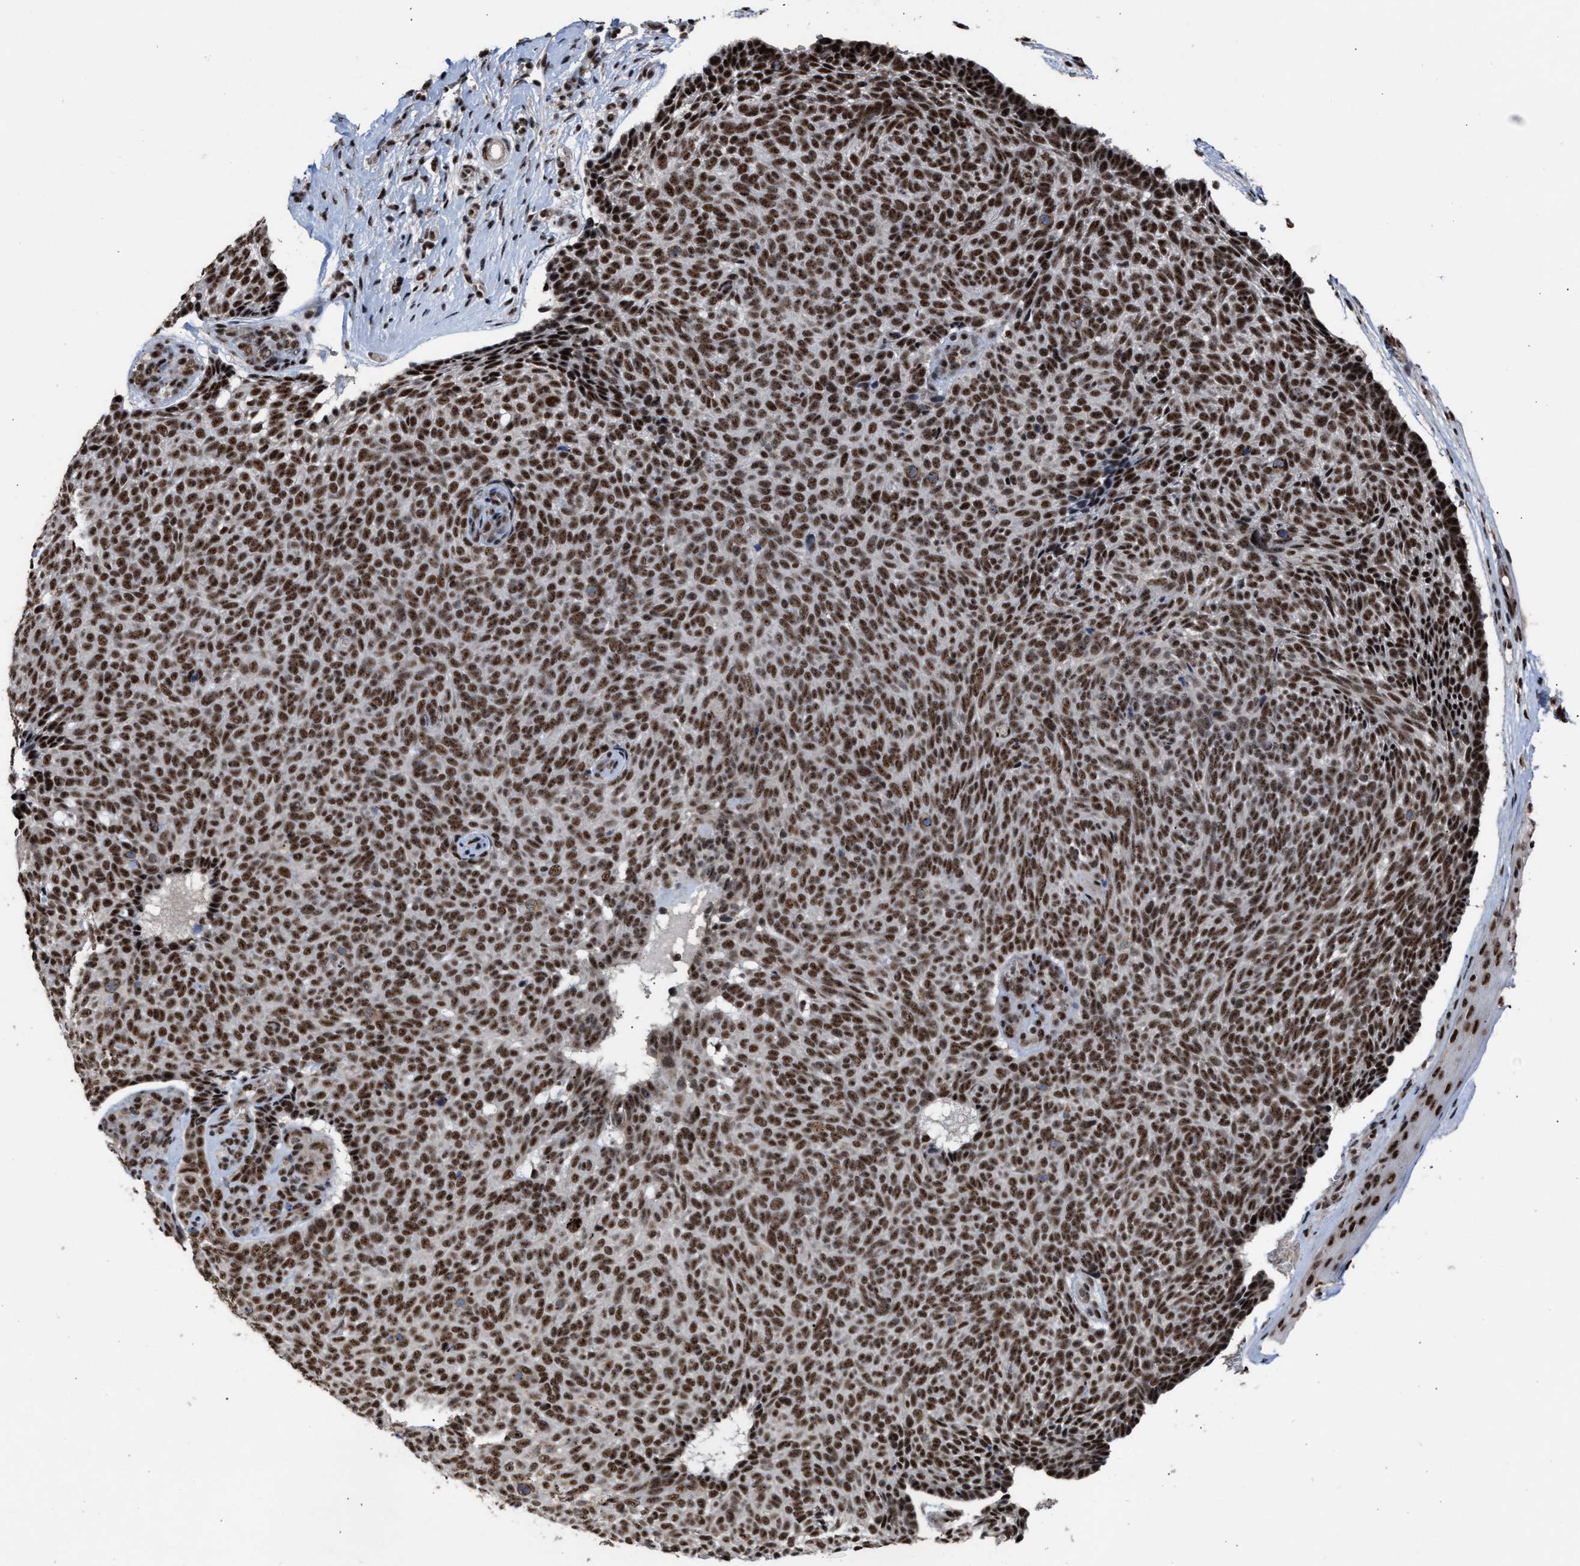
{"staining": {"intensity": "strong", "quantity": ">75%", "location": "nuclear"}, "tissue": "skin cancer", "cell_type": "Tumor cells", "image_type": "cancer", "snomed": [{"axis": "morphology", "description": "Basal cell carcinoma"}, {"axis": "topography", "description": "Skin"}], "caption": "Protein expression analysis of basal cell carcinoma (skin) displays strong nuclear positivity in approximately >75% of tumor cells.", "gene": "EIF4A3", "patient": {"sex": "male", "age": 61}}